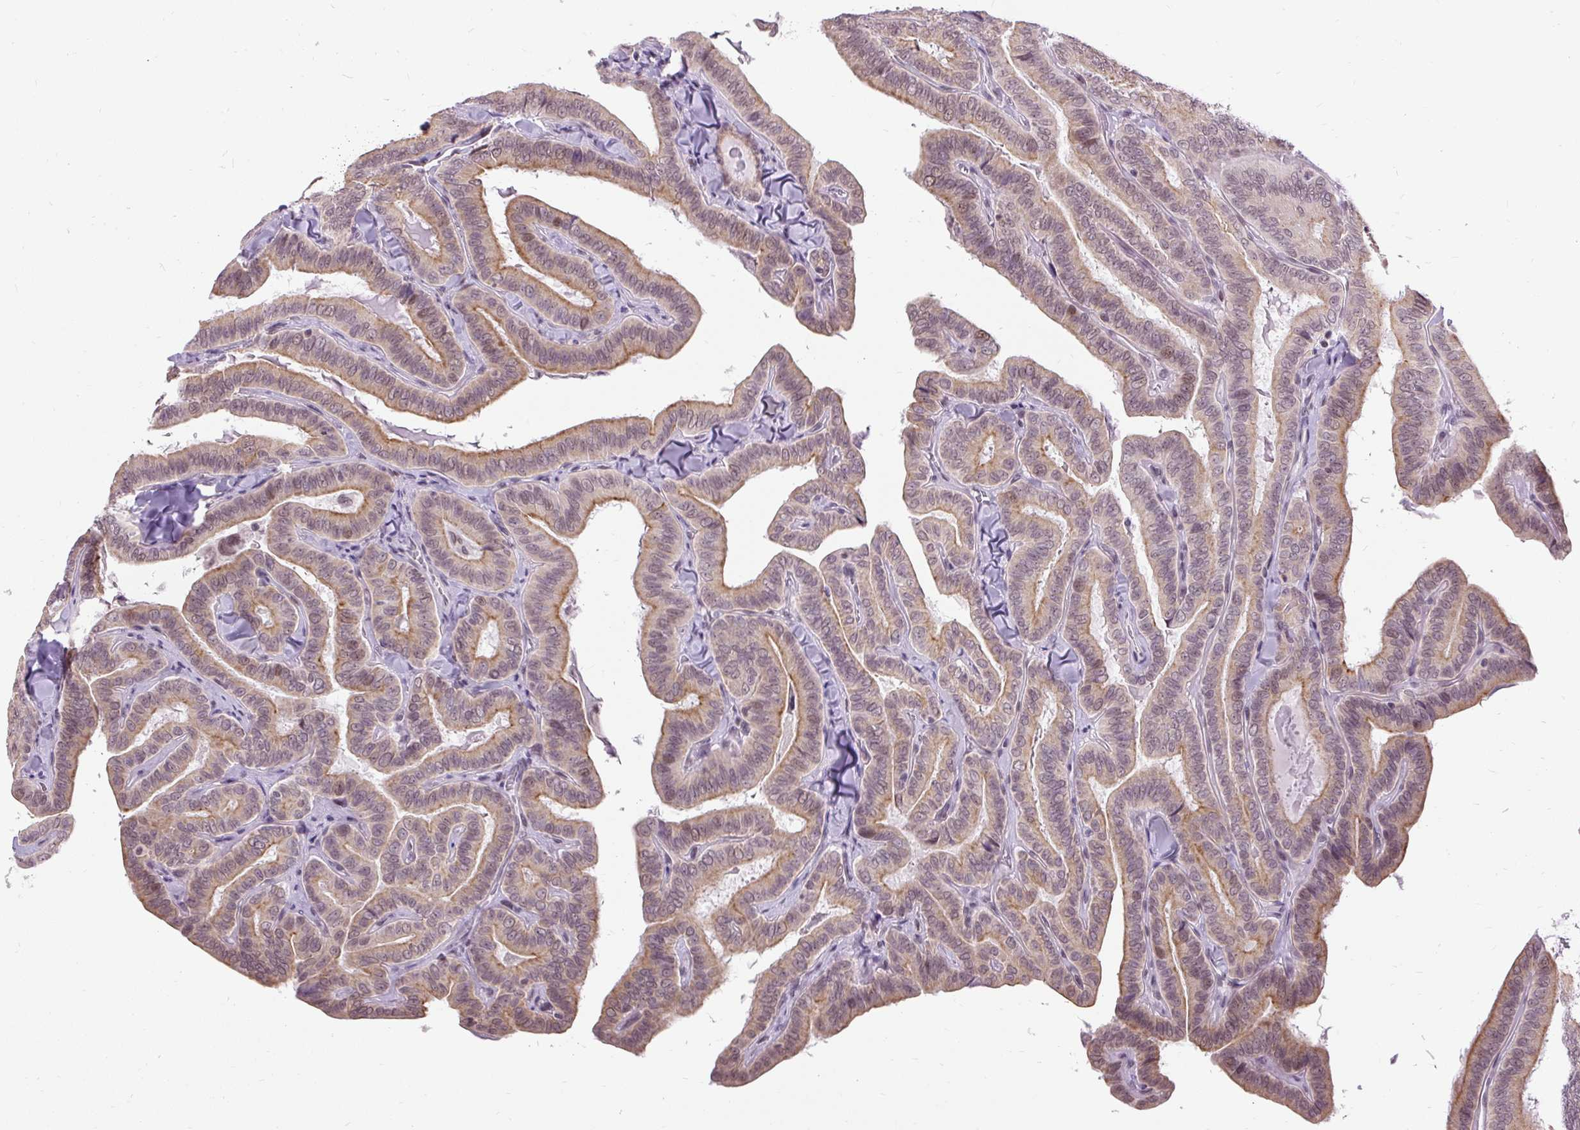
{"staining": {"intensity": "weak", "quantity": ">75%", "location": "cytoplasmic/membranous"}, "tissue": "thyroid cancer", "cell_type": "Tumor cells", "image_type": "cancer", "snomed": [{"axis": "morphology", "description": "Papillary adenocarcinoma, NOS"}, {"axis": "topography", "description": "Thyroid gland"}], "caption": "Thyroid papillary adenocarcinoma stained with a brown dye shows weak cytoplasmic/membranous positive positivity in about >75% of tumor cells.", "gene": "ZNF672", "patient": {"sex": "male", "age": 61}}